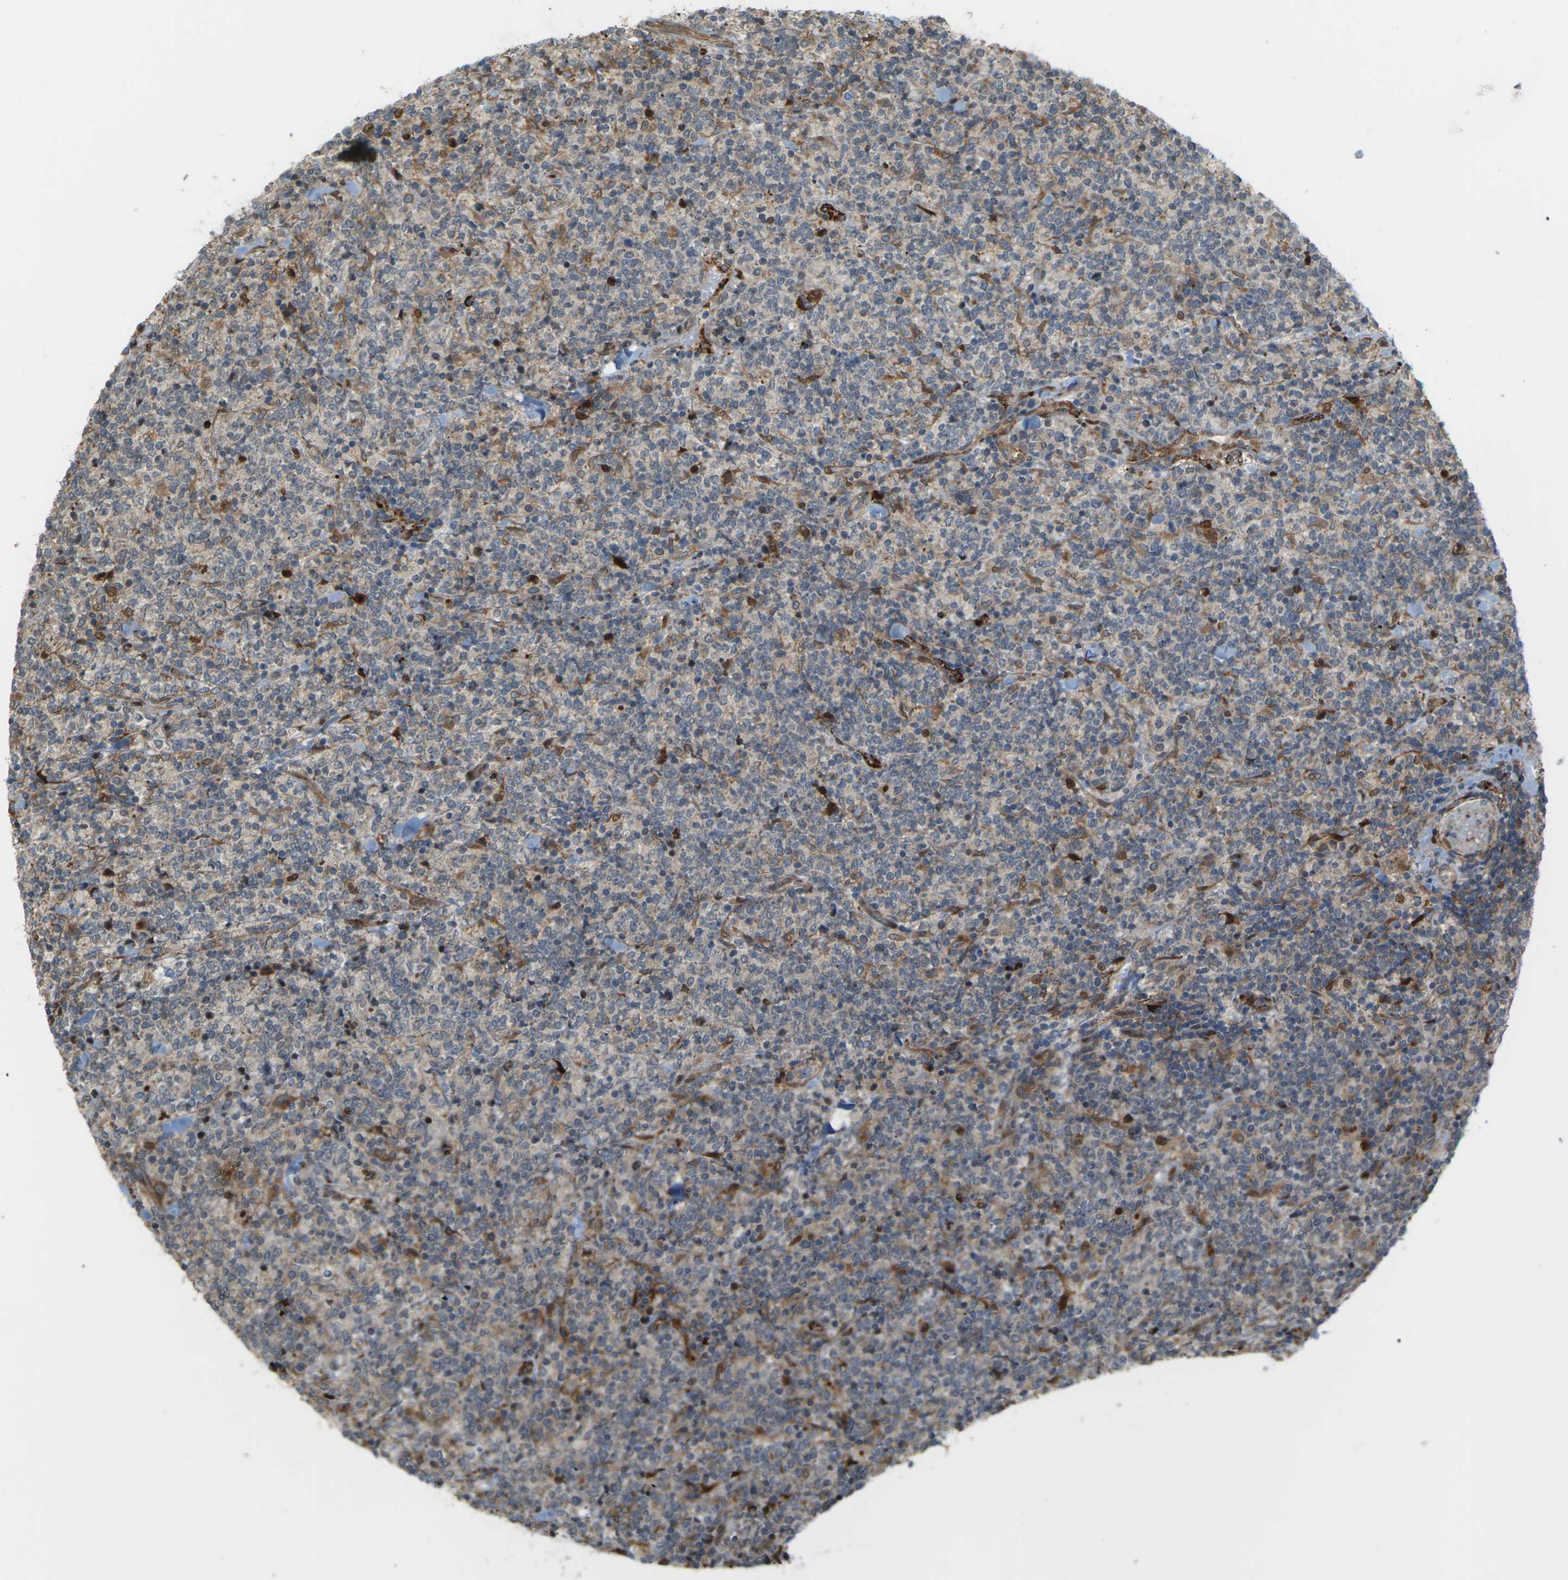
{"staining": {"intensity": "moderate", "quantity": "<25%", "location": "cytoplasmic/membranous"}, "tissue": "lymphoma", "cell_type": "Tumor cells", "image_type": "cancer", "snomed": [{"axis": "morphology", "description": "Malignant lymphoma, non-Hodgkin's type, High grade"}, {"axis": "topography", "description": "Soft tissue"}], "caption": "An IHC micrograph of neoplastic tissue is shown. Protein staining in brown shows moderate cytoplasmic/membranous positivity in high-grade malignant lymphoma, non-Hodgkin's type within tumor cells. The protein is stained brown, and the nuclei are stained in blue (DAB IHC with brightfield microscopy, high magnification).", "gene": "ROBO1", "patient": {"sex": "male", "age": 18}}